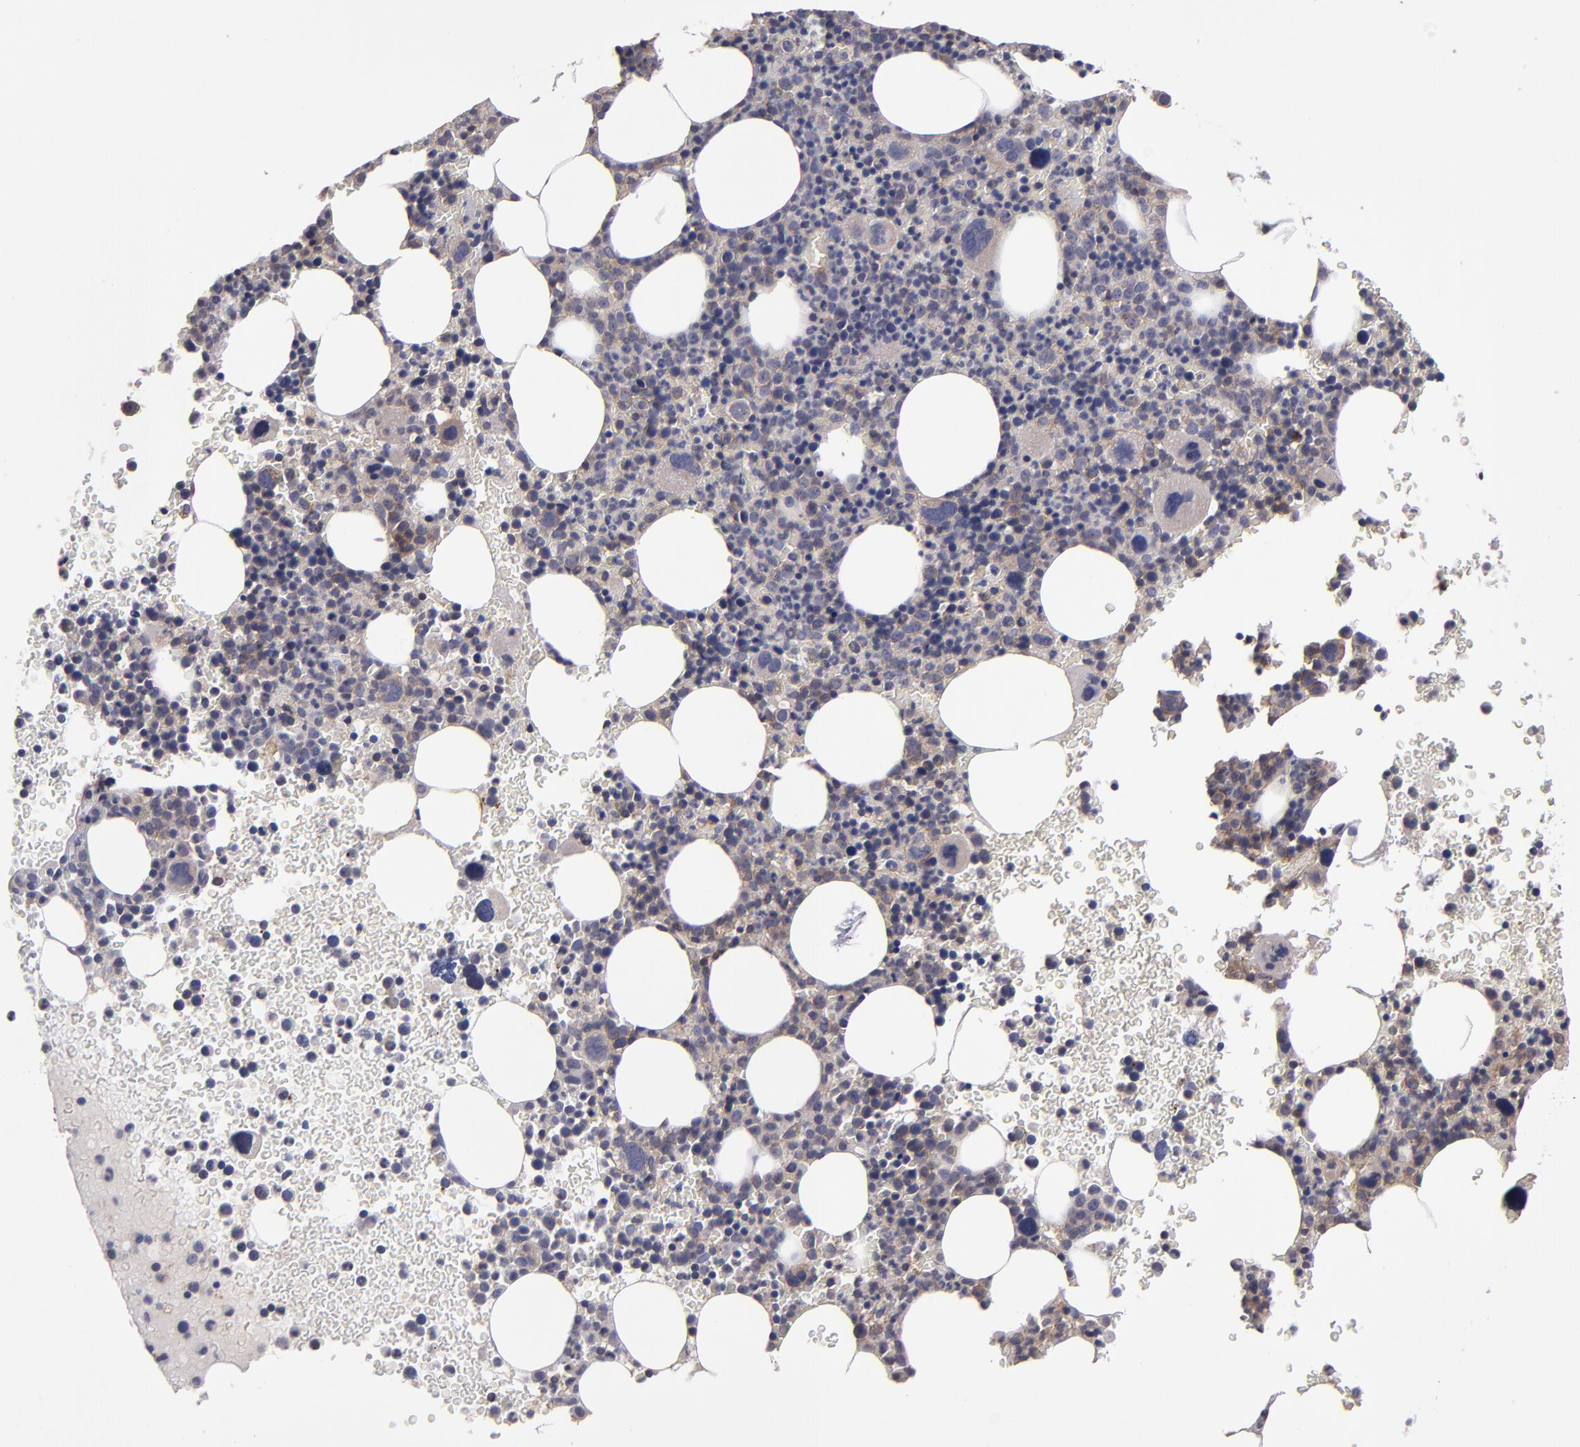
{"staining": {"intensity": "weak", "quantity": "<25%", "location": "cytoplasmic/membranous"}, "tissue": "bone marrow", "cell_type": "Hematopoietic cells", "image_type": "normal", "snomed": [{"axis": "morphology", "description": "Normal tissue, NOS"}, {"axis": "topography", "description": "Bone marrow"}], "caption": "A micrograph of bone marrow stained for a protein displays no brown staining in hematopoietic cells.", "gene": "NF2", "patient": {"sex": "male", "age": 68}}